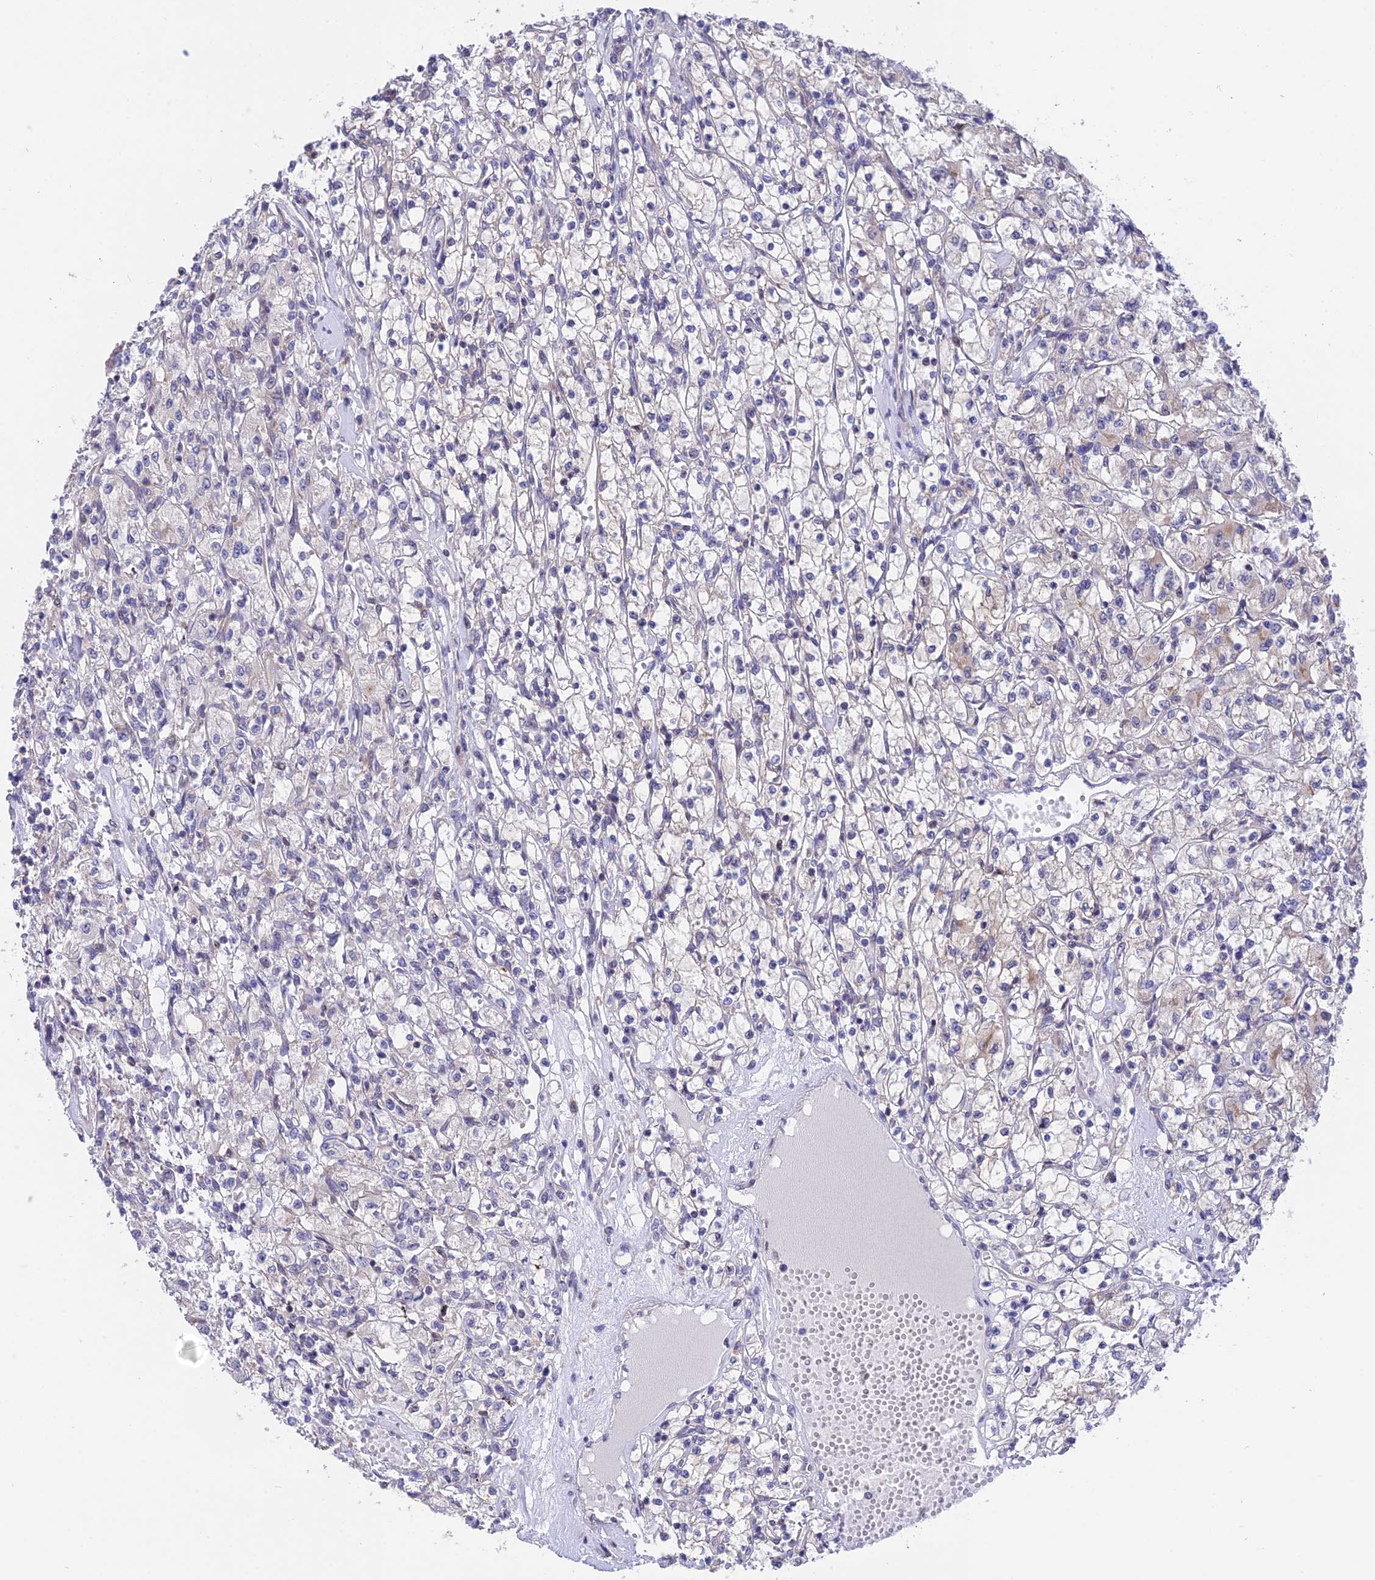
{"staining": {"intensity": "negative", "quantity": "none", "location": "none"}, "tissue": "renal cancer", "cell_type": "Tumor cells", "image_type": "cancer", "snomed": [{"axis": "morphology", "description": "Adenocarcinoma, NOS"}, {"axis": "topography", "description": "Kidney"}], "caption": "Immunohistochemistry (IHC) of human adenocarcinoma (renal) displays no positivity in tumor cells.", "gene": "KCTD14", "patient": {"sex": "female", "age": 59}}